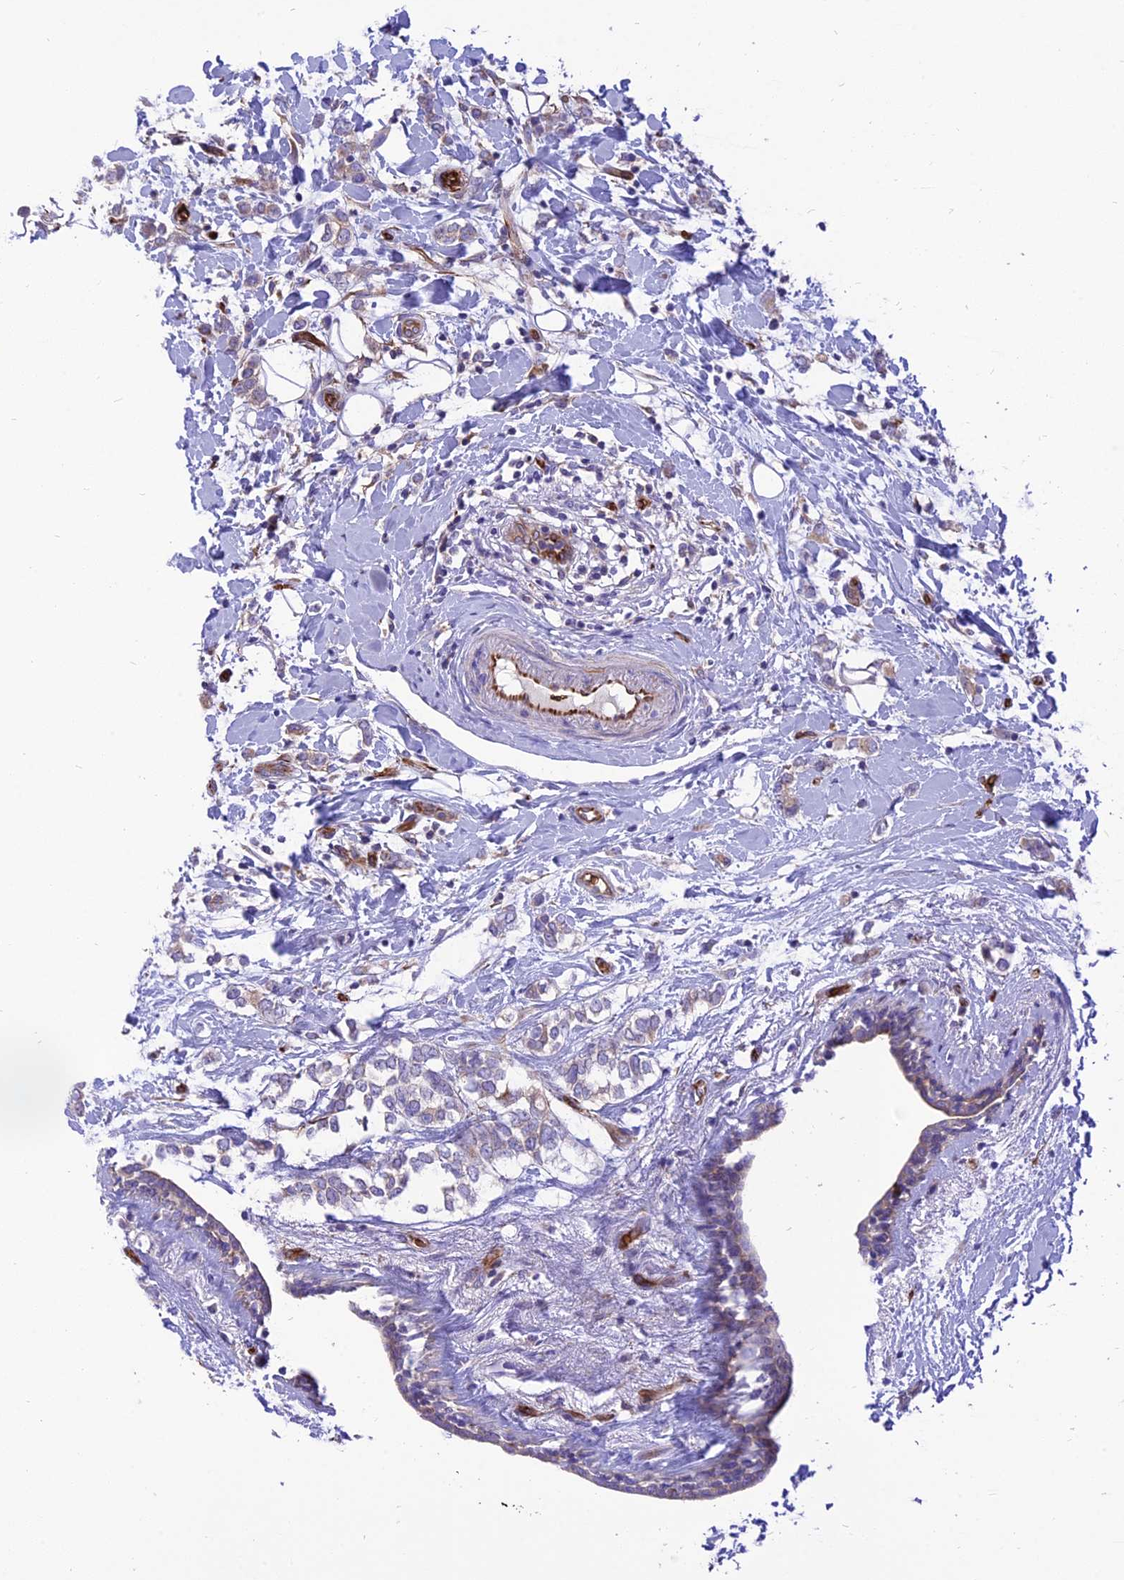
{"staining": {"intensity": "weak", "quantity": "<25%", "location": "cytoplasmic/membranous"}, "tissue": "breast cancer", "cell_type": "Tumor cells", "image_type": "cancer", "snomed": [{"axis": "morphology", "description": "Normal tissue, NOS"}, {"axis": "morphology", "description": "Lobular carcinoma"}, {"axis": "topography", "description": "Breast"}], "caption": "IHC histopathology image of human breast cancer (lobular carcinoma) stained for a protein (brown), which displays no staining in tumor cells.", "gene": "TTC4", "patient": {"sex": "female", "age": 47}}